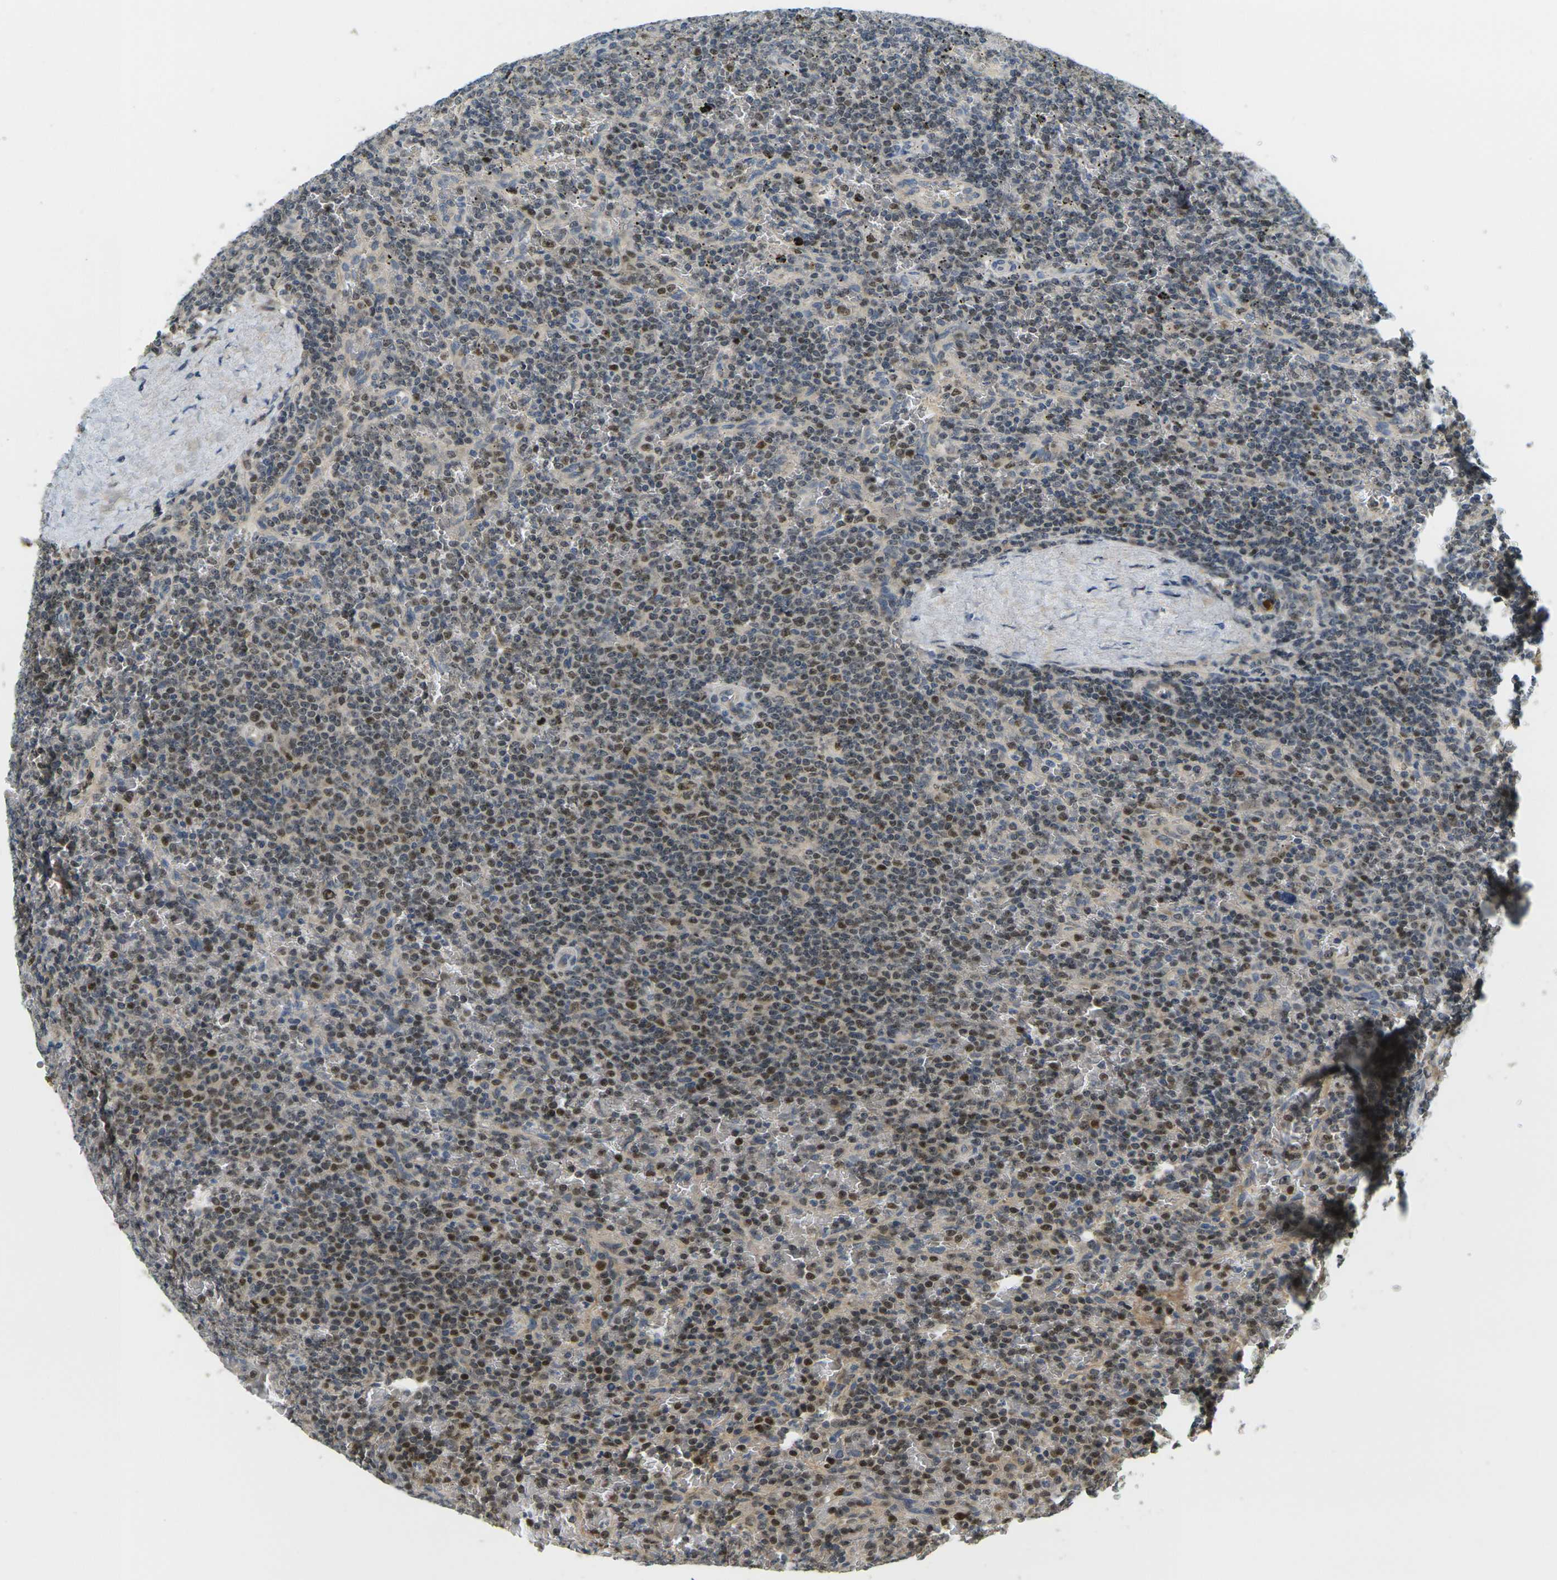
{"staining": {"intensity": "moderate", "quantity": "25%-75%", "location": "nuclear"}, "tissue": "lymphoma", "cell_type": "Tumor cells", "image_type": "cancer", "snomed": [{"axis": "morphology", "description": "Malignant lymphoma, non-Hodgkin's type, Low grade"}, {"axis": "topography", "description": "Spleen"}], "caption": "Tumor cells show medium levels of moderate nuclear positivity in approximately 25%-75% of cells in human low-grade malignant lymphoma, non-Hodgkin's type. (DAB (3,3'-diaminobenzidine) IHC, brown staining for protein, blue staining for nuclei).", "gene": "KLHL8", "patient": {"sex": "female", "age": 77}}